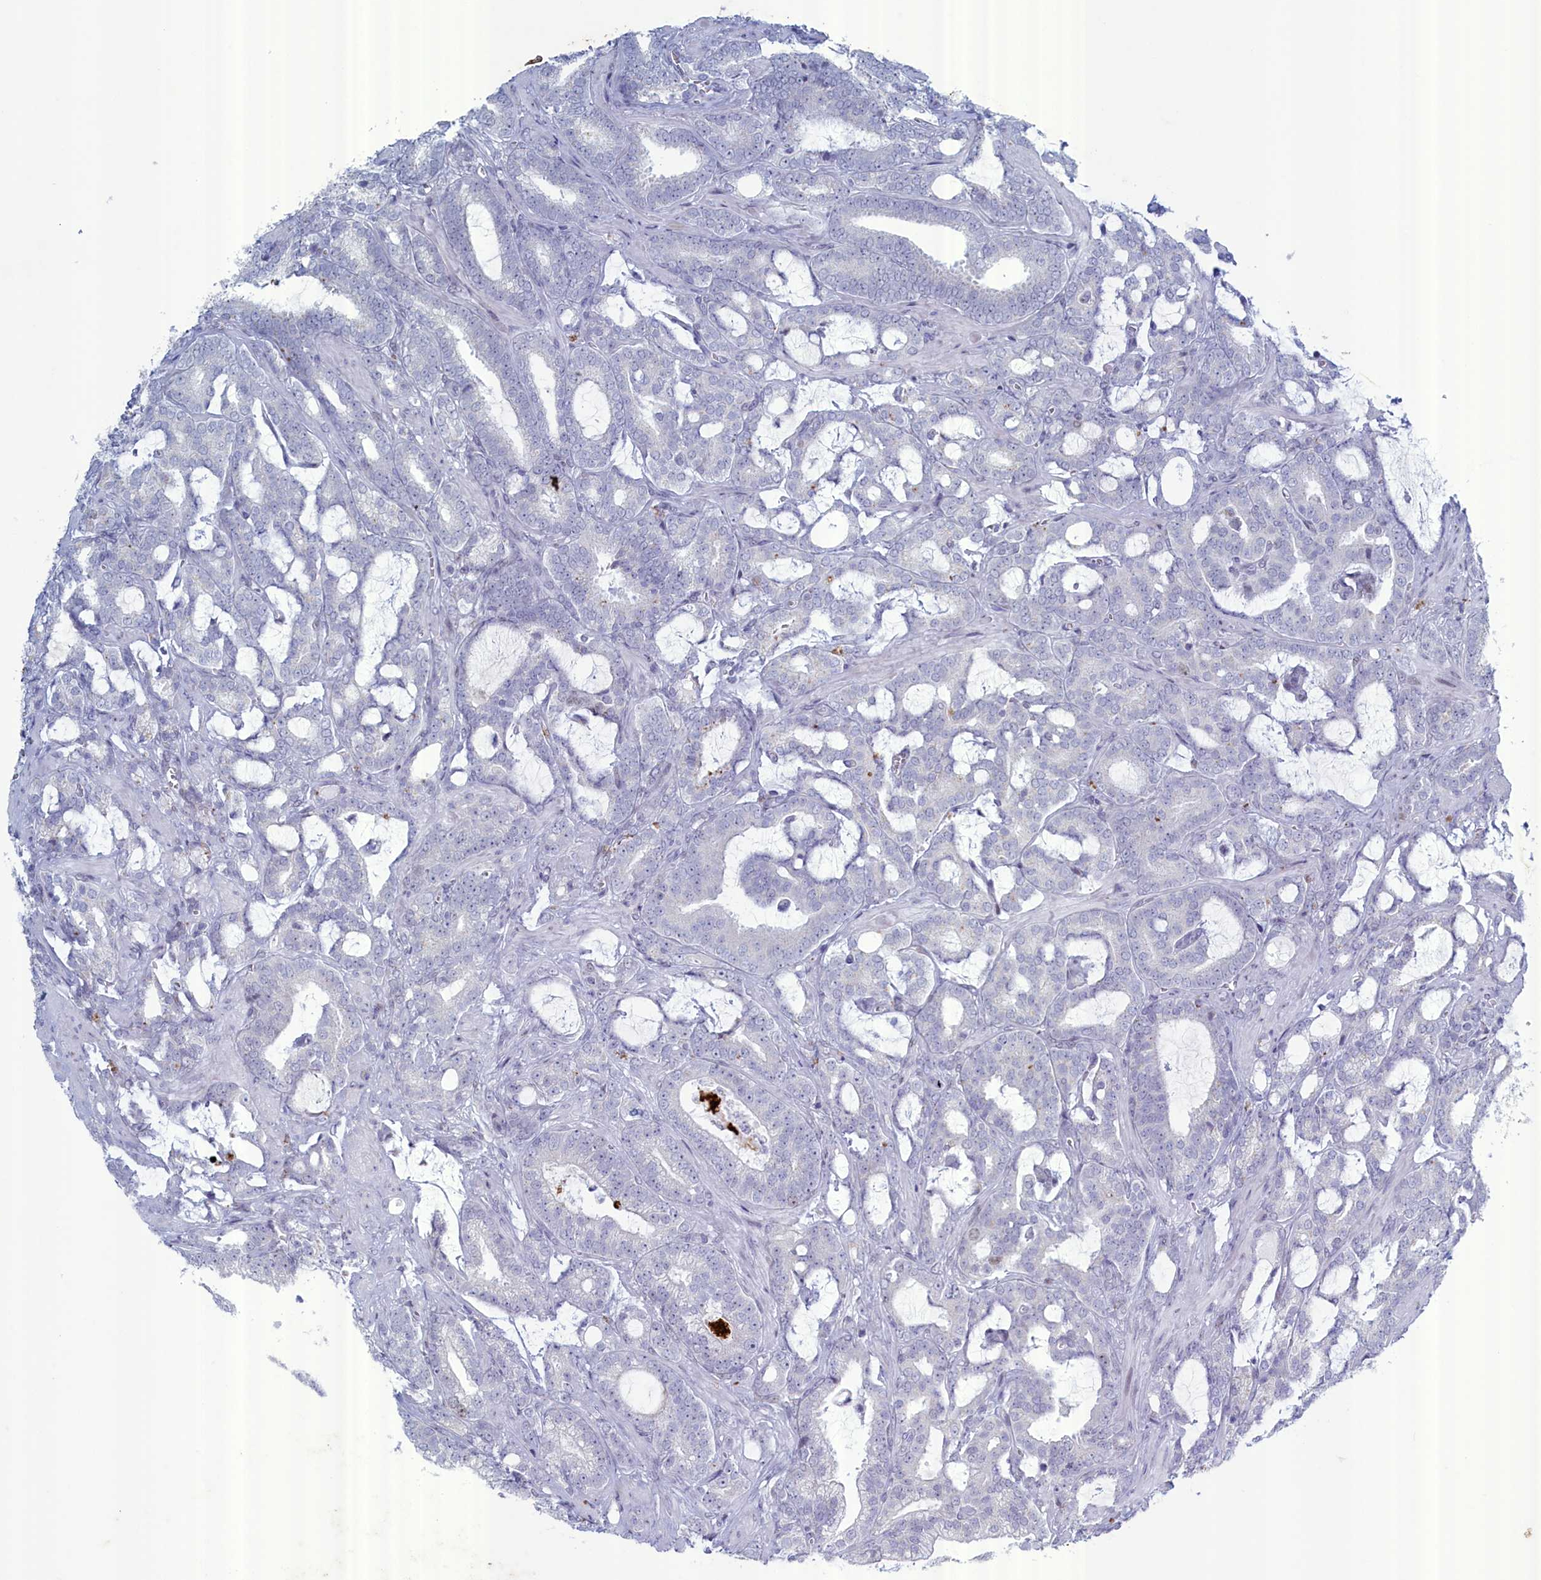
{"staining": {"intensity": "negative", "quantity": "none", "location": "none"}, "tissue": "prostate cancer", "cell_type": "Tumor cells", "image_type": "cancer", "snomed": [{"axis": "morphology", "description": "Adenocarcinoma, High grade"}, {"axis": "topography", "description": "Prostate and seminal vesicle, NOS"}], "caption": "IHC histopathology image of neoplastic tissue: prostate cancer (adenocarcinoma (high-grade)) stained with DAB reveals no significant protein staining in tumor cells.", "gene": "WDR76", "patient": {"sex": "male", "age": 67}}